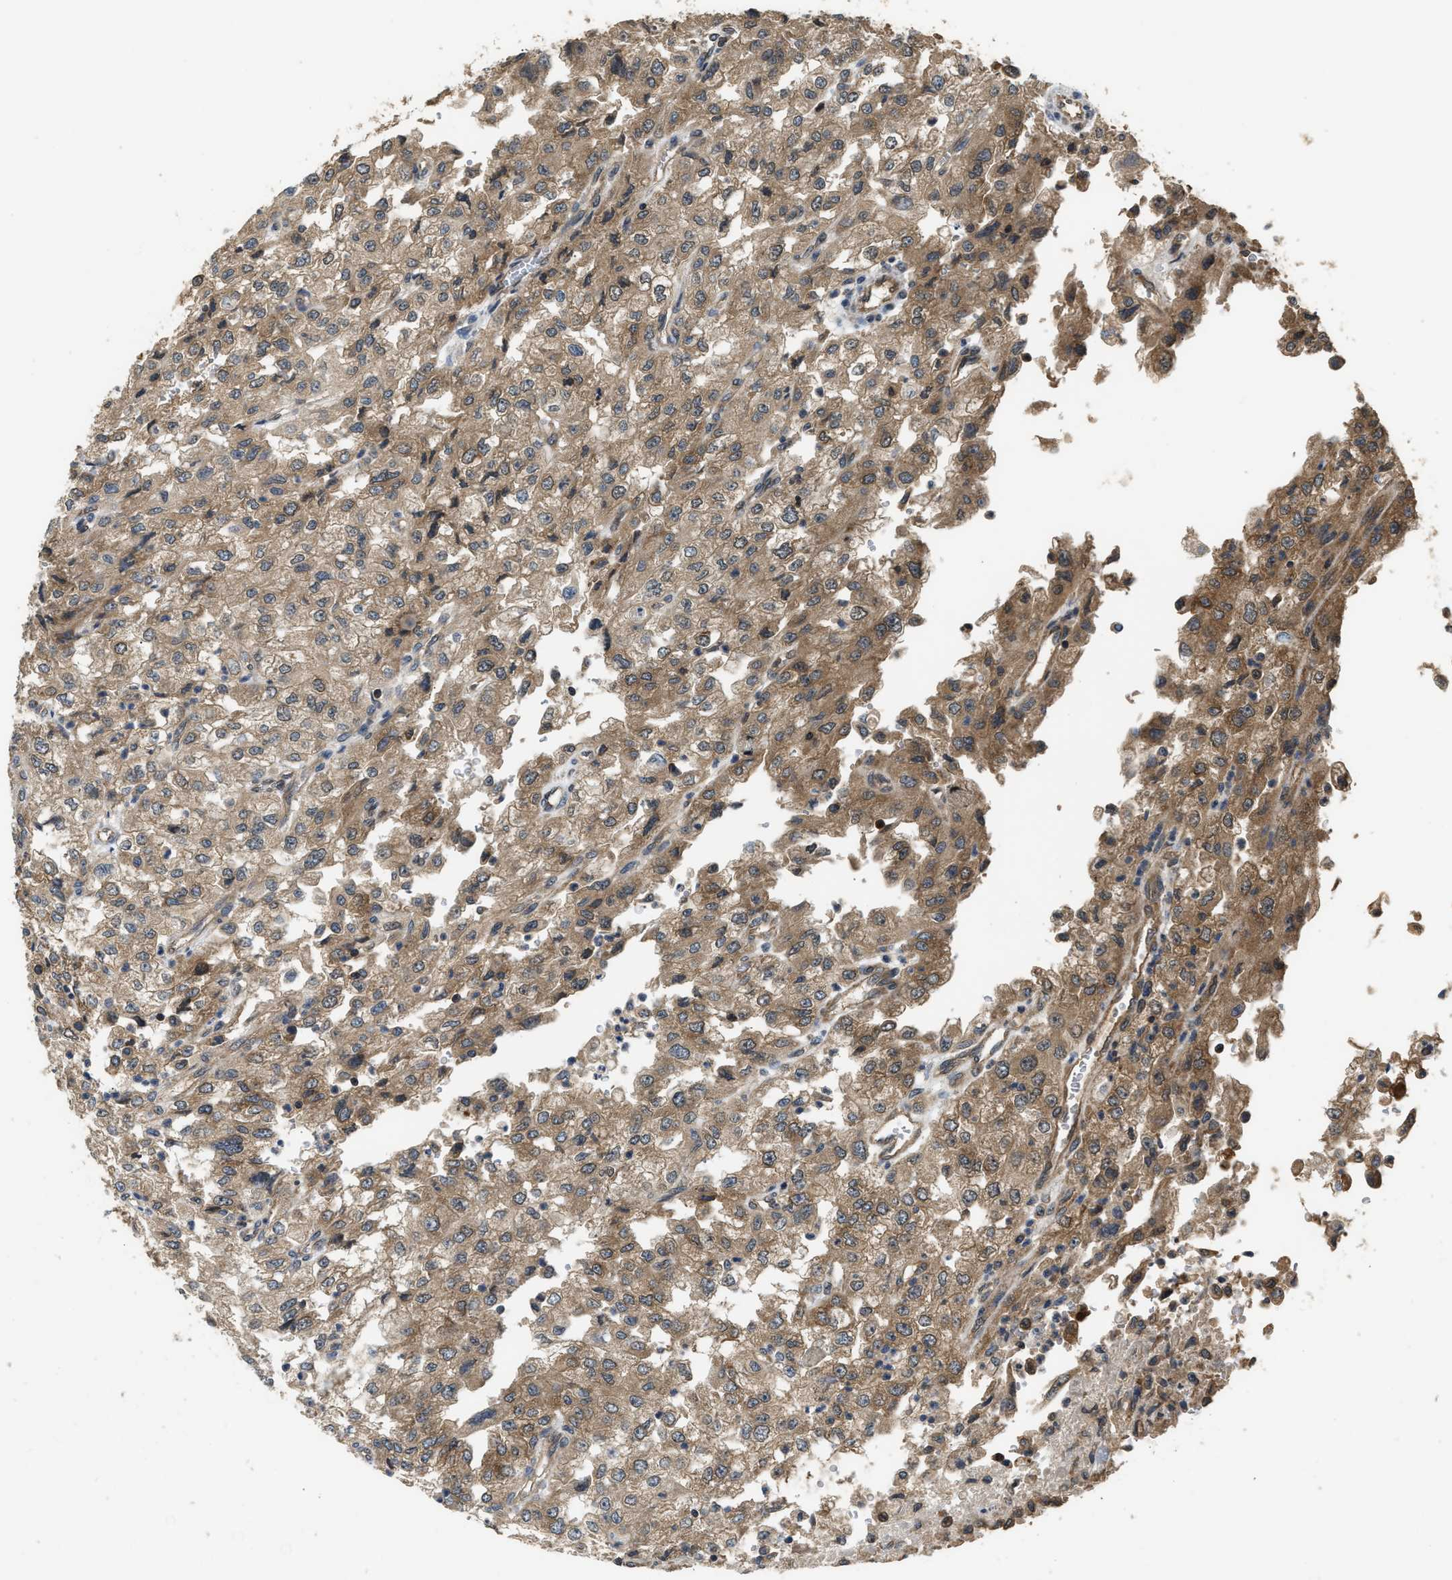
{"staining": {"intensity": "moderate", "quantity": ">75%", "location": "cytoplasmic/membranous"}, "tissue": "renal cancer", "cell_type": "Tumor cells", "image_type": "cancer", "snomed": [{"axis": "morphology", "description": "Adenocarcinoma, NOS"}, {"axis": "topography", "description": "Kidney"}], "caption": "Renal cancer (adenocarcinoma) tissue reveals moderate cytoplasmic/membranous positivity in approximately >75% of tumor cells", "gene": "DNAJC2", "patient": {"sex": "female", "age": 54}}